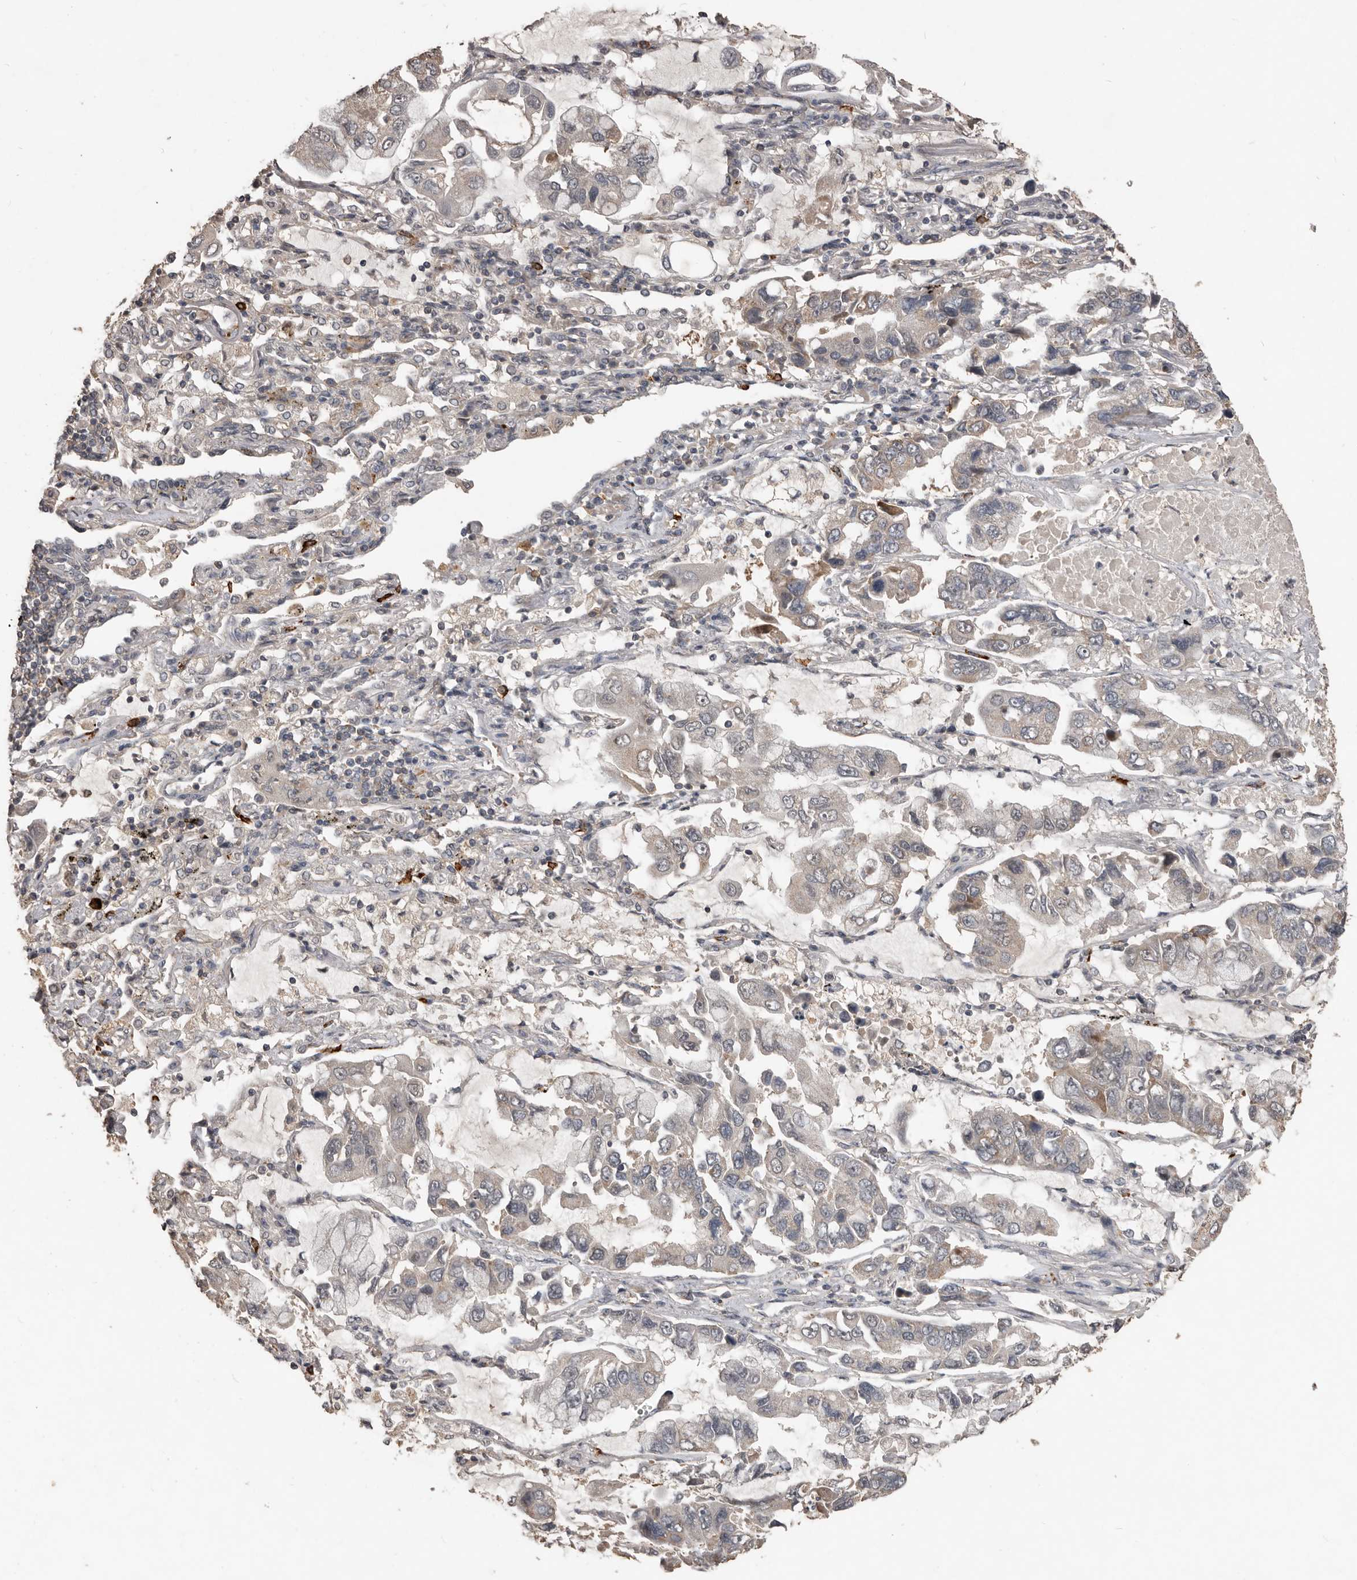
{"staining": {"intensity": "weak", "quantity": "<25%", "location": "cytoplasmic/membranous"}, "tissue": "lung cancer", "cell_type": "Tumor cells", "image_type": "cancer", "snomed": [{"axis": "morphology", "description": "Adenocarcinoma, NOS"}, {"axis": "topography", "description": "Lung"}], "caption": "DAB immunohistochemical staining of human adenocarcinoma (lung) demonstrates no significant expression in tumor cells.", "gene": "BAMBI", "patient": {"sex": "male", "age": 64}}